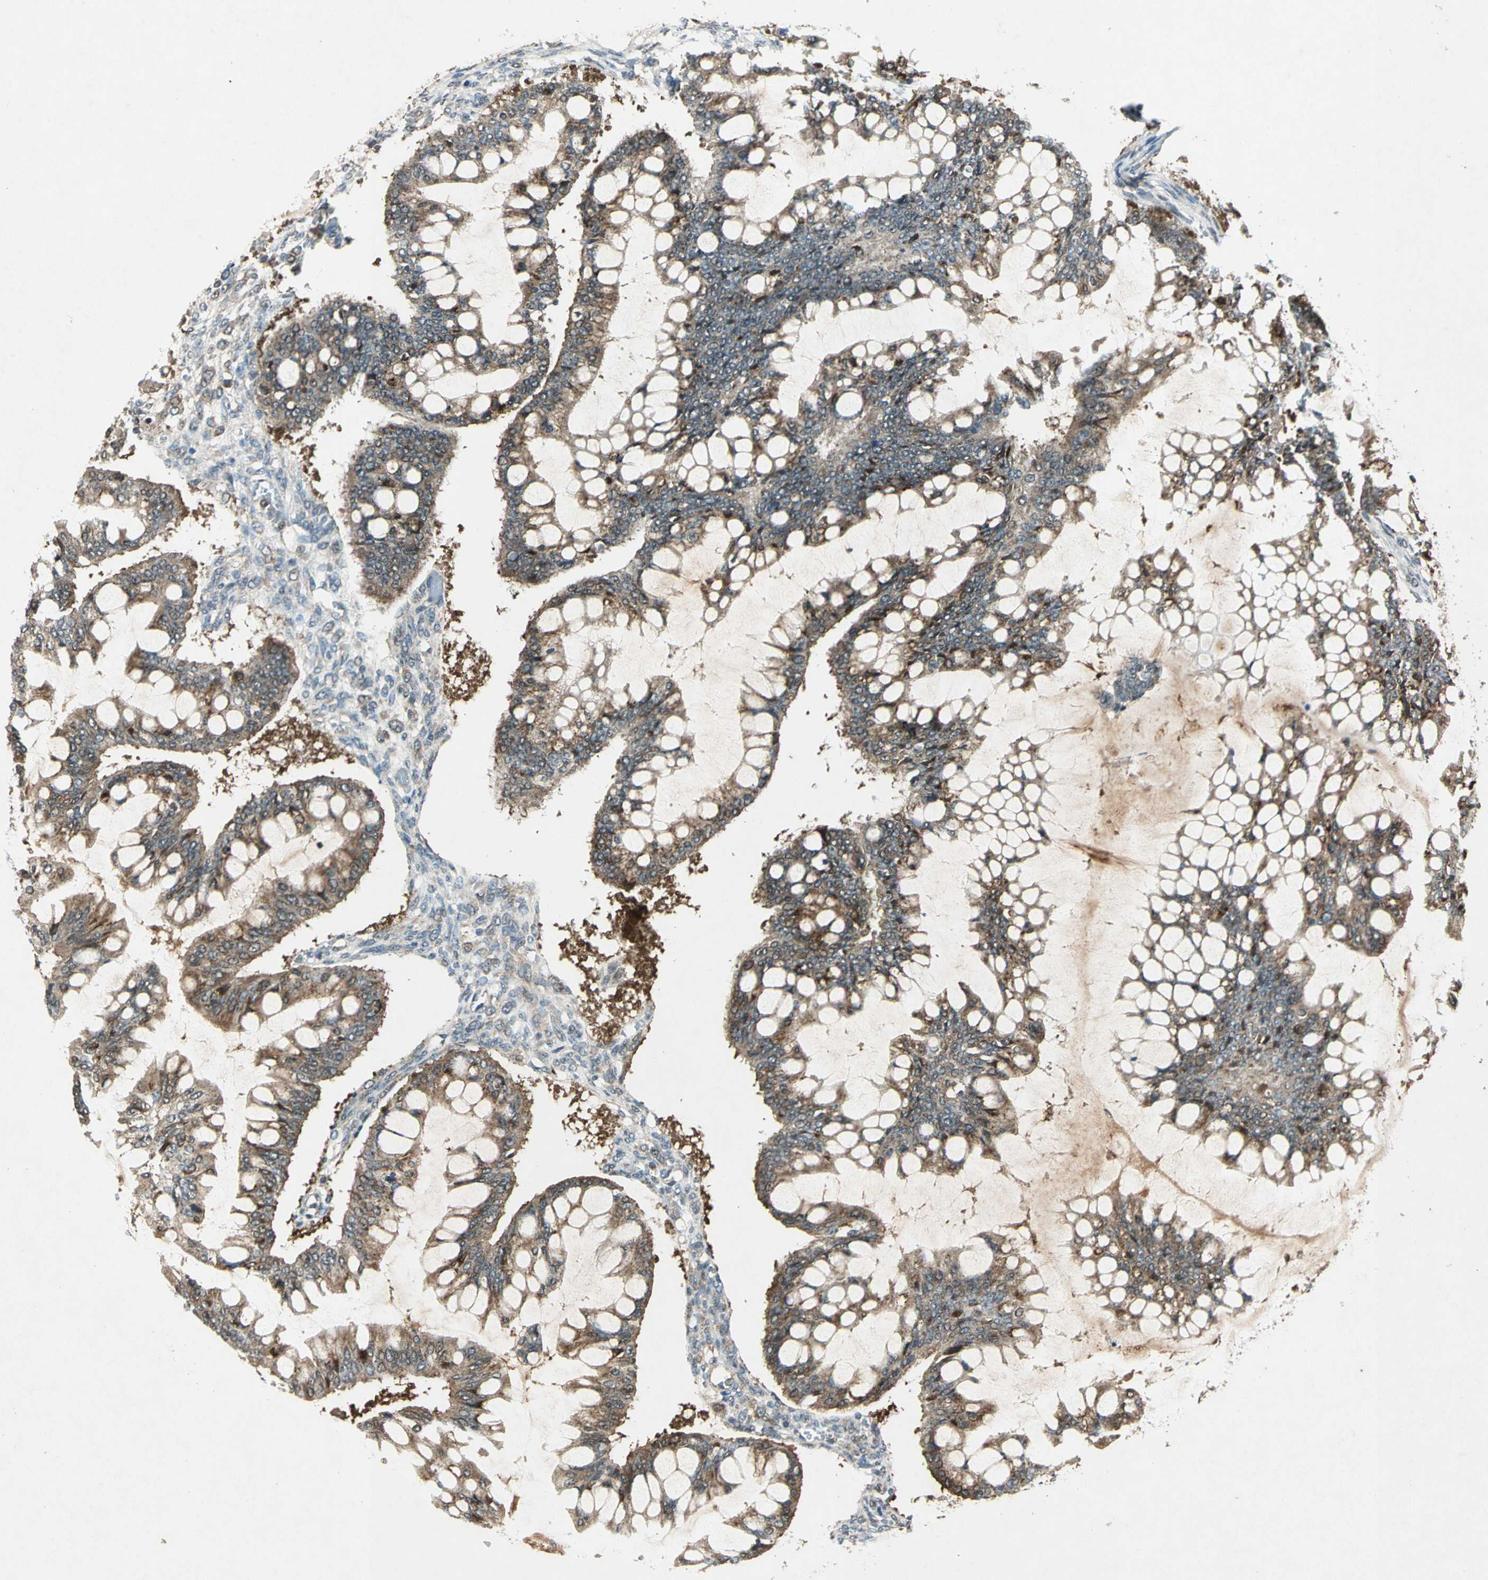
{"staining": {"intensity": "moderate", "quantity": ">75%", "location": "cytoplasmic/membranous"}, "tissue": "ovarian cancer", "cell_type": "Tumor cells", "image_type": "cancer", "snomed": [{"axis": "morphology", "description": "Cystadenocarcinoma, mucinous, NOS"}, {"axis": "topography", "description": "Ovary"}], "caption": "A brown stain labels moderate cytoplasmic/membranous expression of a protein in ovarian mucinous cystadenocarcinoma tumor cells.", "gene": "AHSA1", "patient": {"sex": "female", "age": 73}}